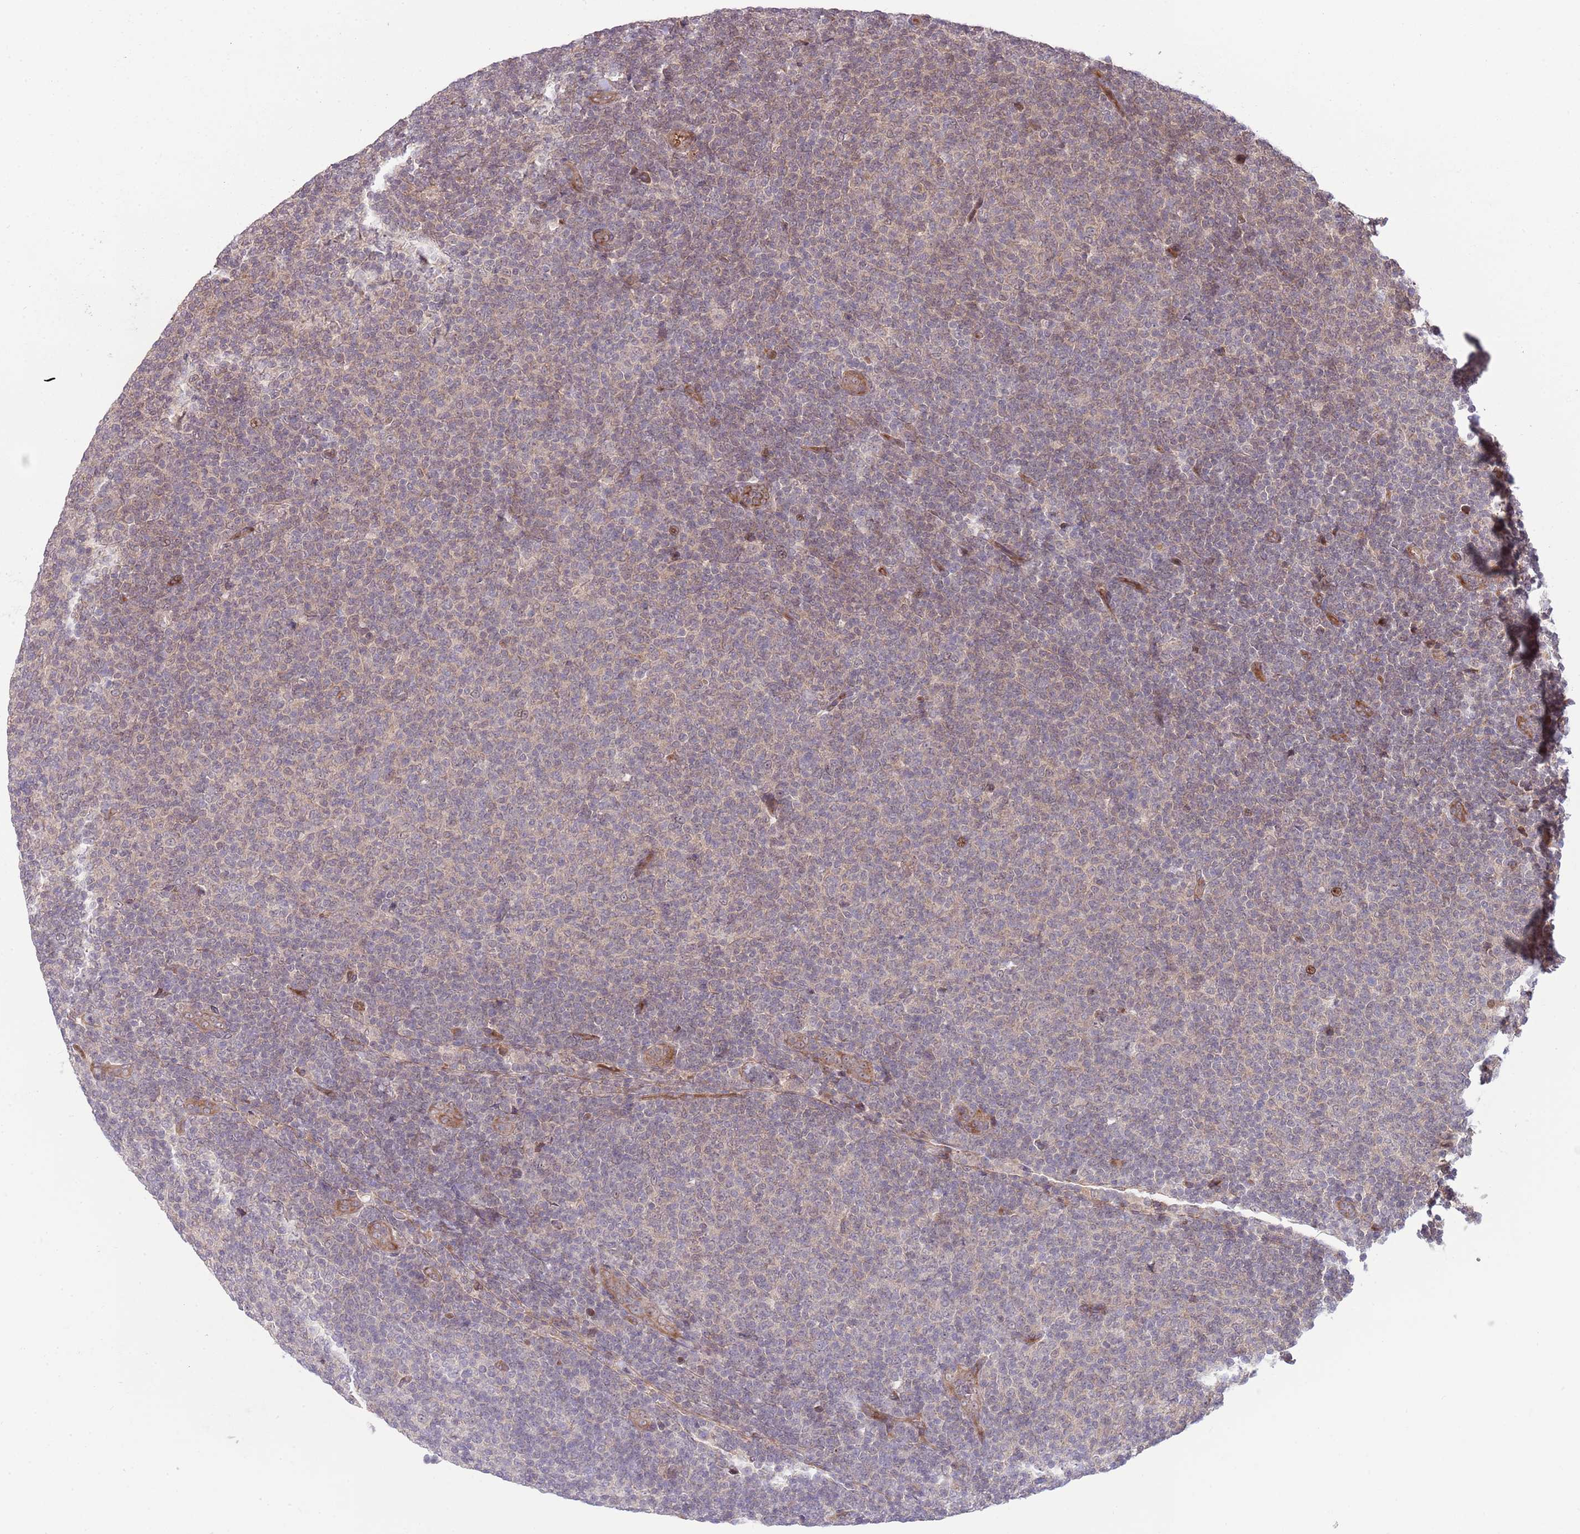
{"staining": {"intensity": "negative", "quantity": "none", "location": "none"}, "tissue": "lymphoma", "cell_type": "Tumor cells", "image_type": "cancer", "snomed": [{"axis": "morphology", "description": "Malignant lymphoma, non-Hodgkin's type, Low grade"}, {"axis": "topography", "description": "Lymph node"}], "caption": "Lymphoma was stained to show a protein in brown. There is no significant expression in tumor cells. (DAB (3,3'-diaminobenzidine) immunohistochemistry (IHC) with hematoxylin counter stain).", "gene": "NT5DC4", "patient": {"sex": "male", "age": 66}}